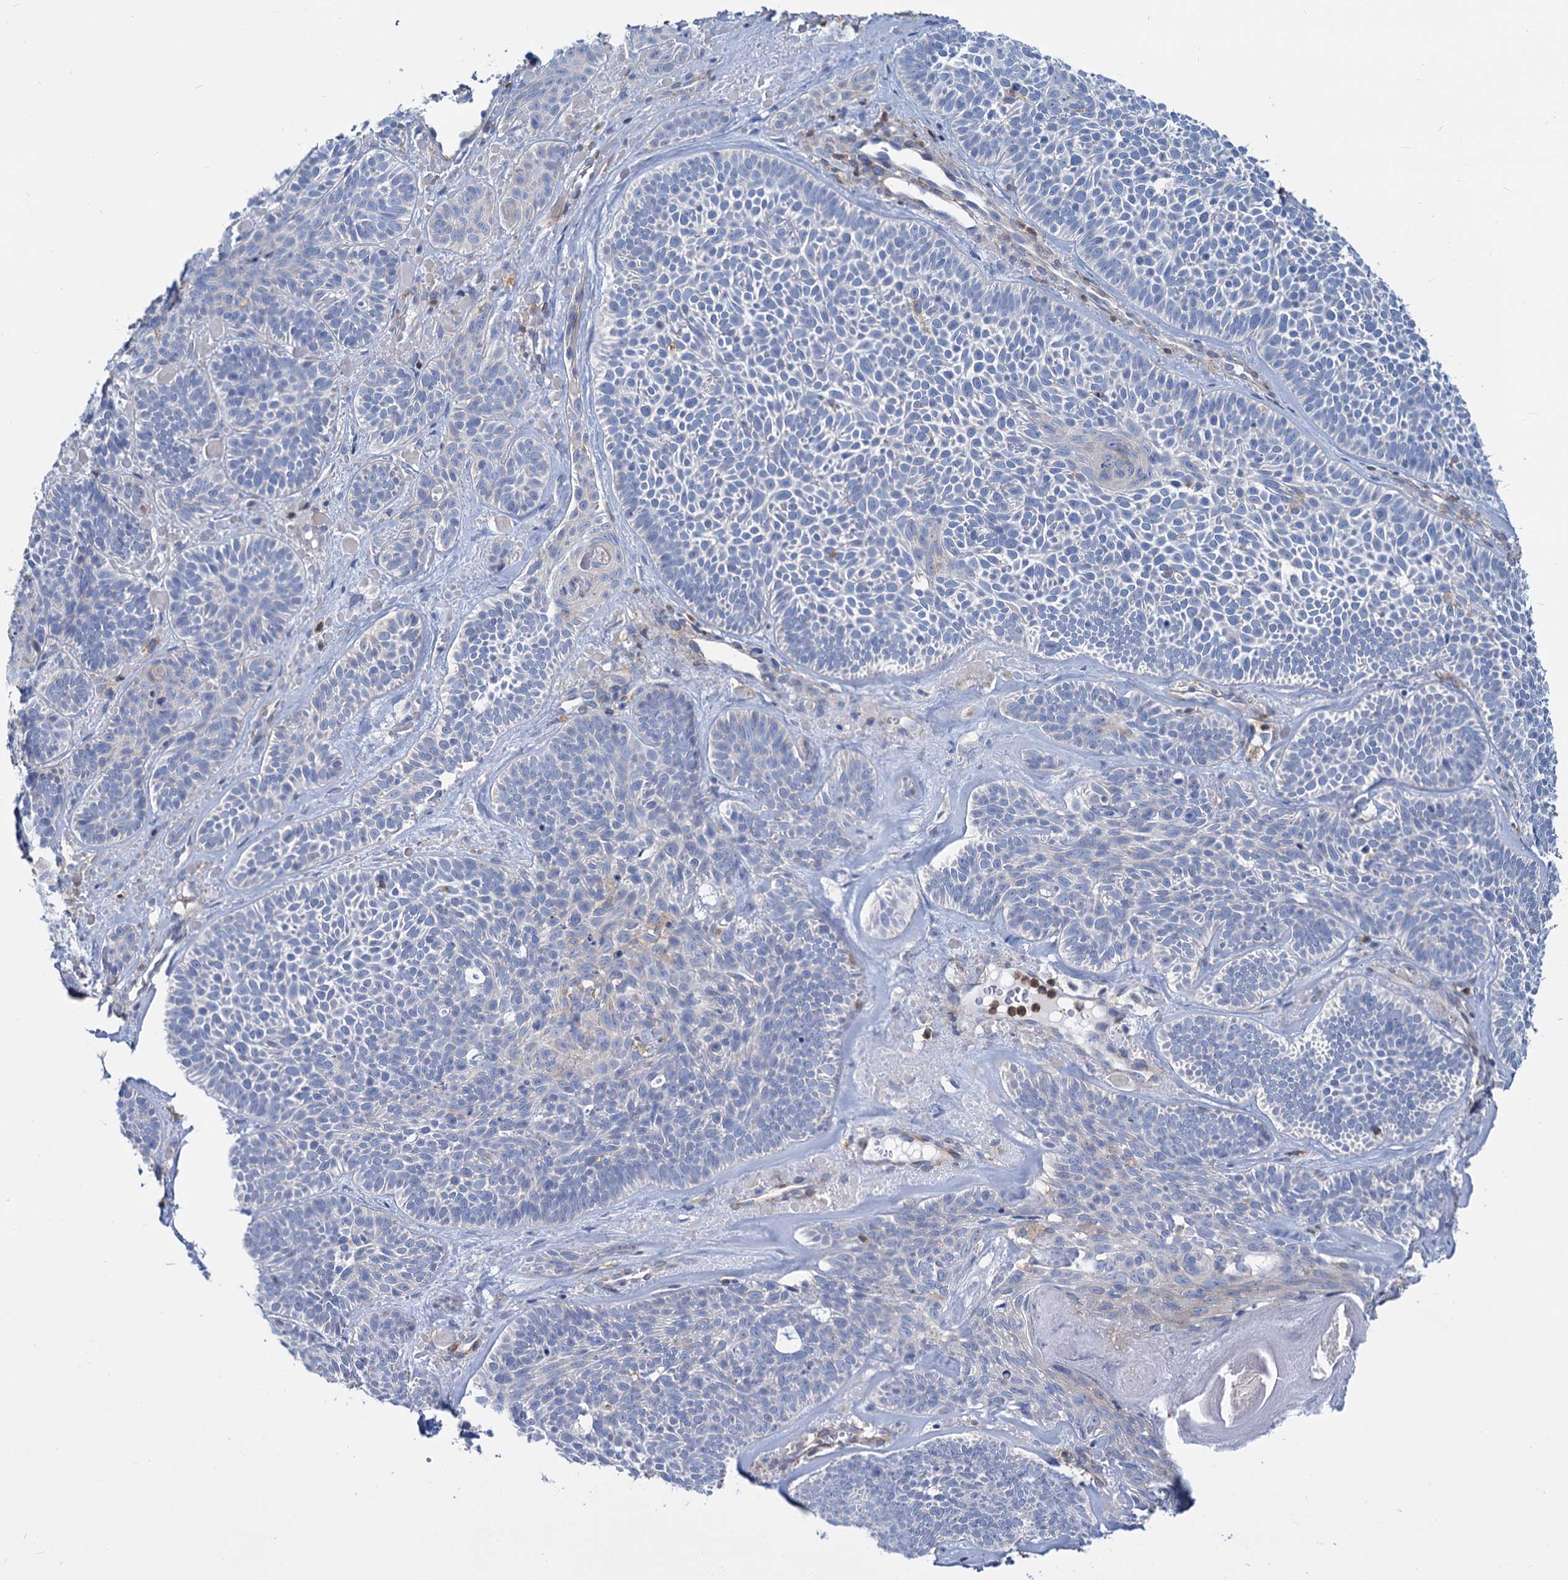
{"staining": {"intensity": "negative", "quantity": "none", "location": "none"}, "tissue": "skin cancer", "cell_type": "Tumor cells", "image_type": "cancer", "snomed": [{"axis": "morphology", "description": "Basal cell carcinoma"}, {"axis": "topography", "description": "Skin"}], "caption": "IHC photomicrograph of neoplastic tissue: human basal cell carcinoma (skin) stained with DAB reveals no significant protein positivity in tumor cells.", "gene": "LRCH4", "patient": {"sex": "male", "age": 85}}